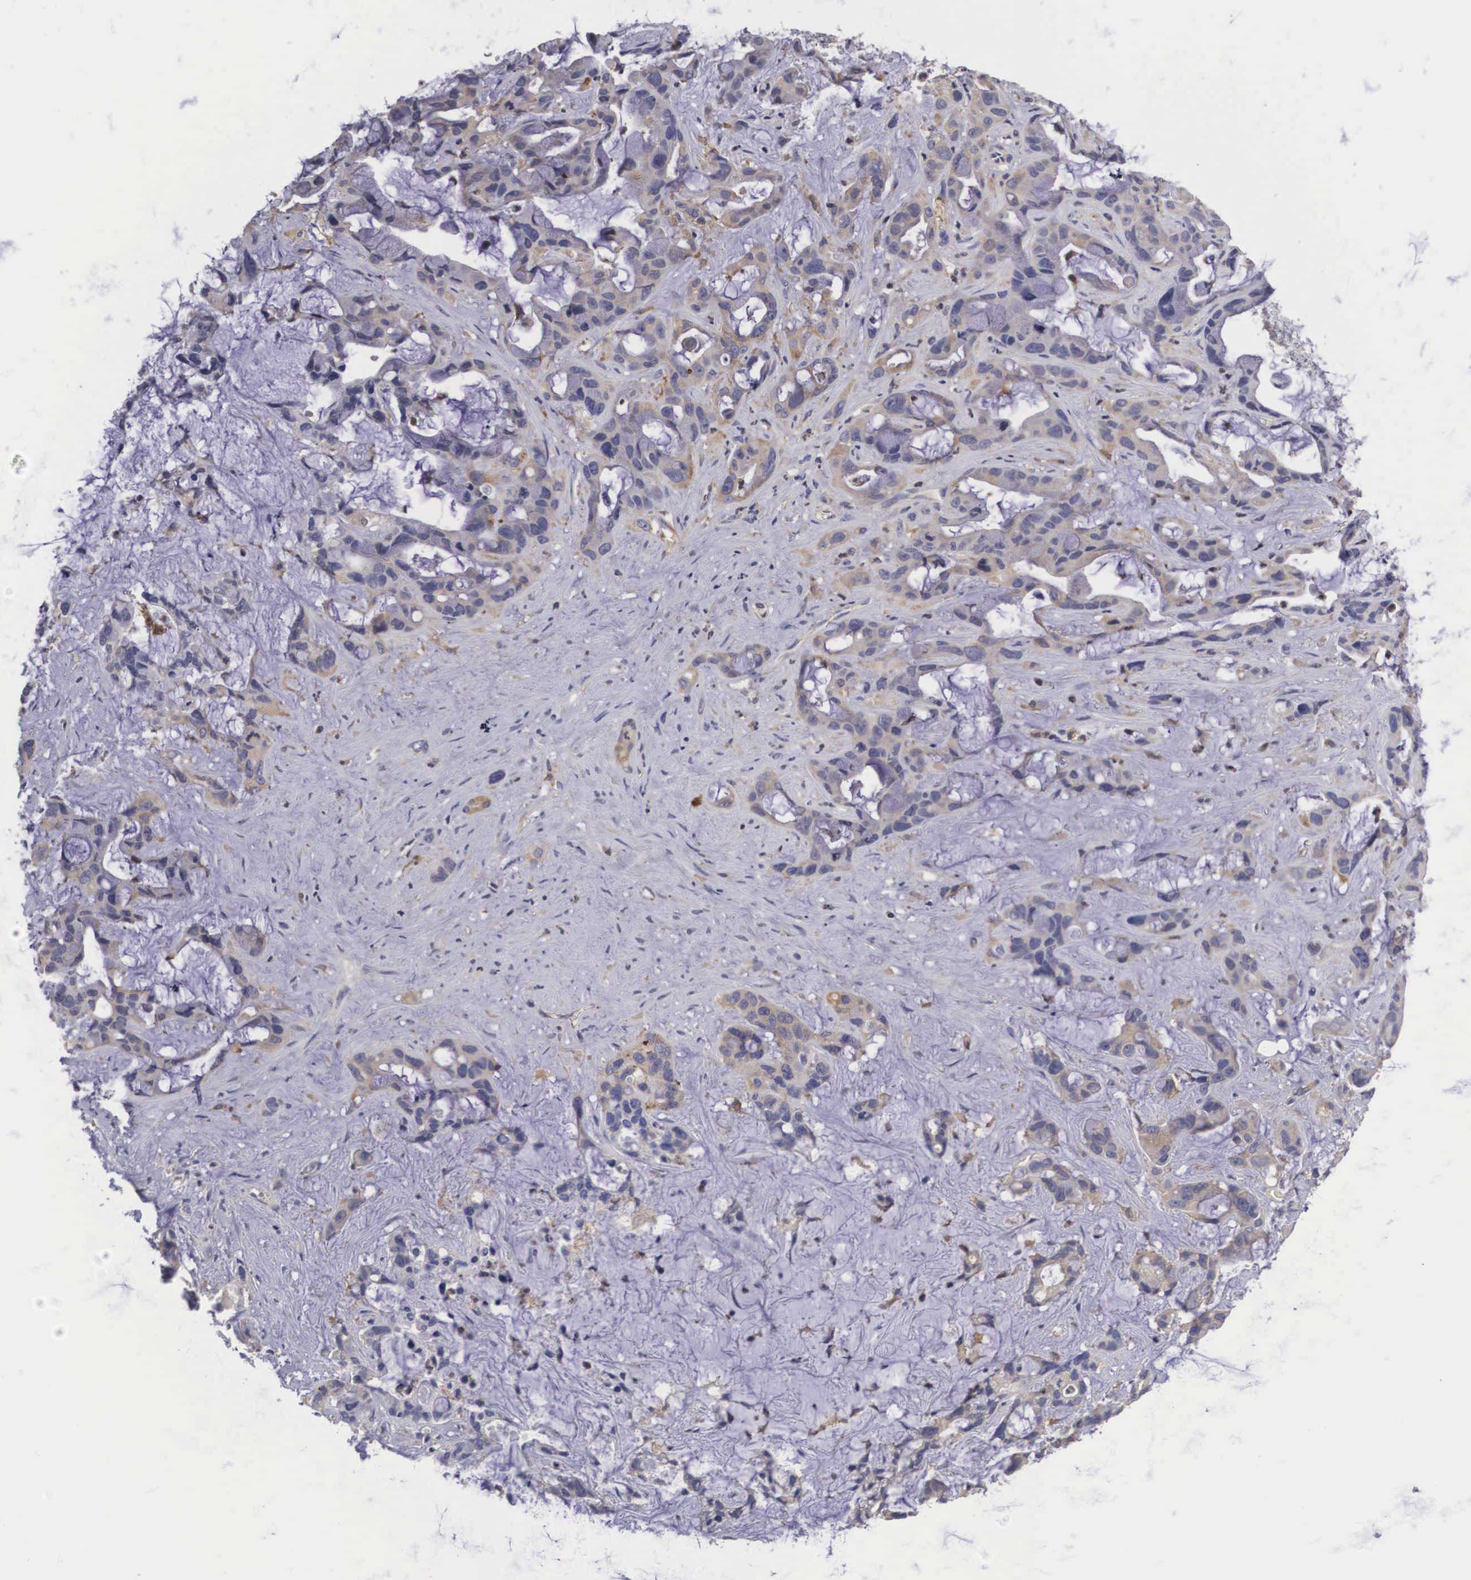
{"staining": {"intensity": "weak", "quantity": "<25%", "location": "cytoplasmic/membranous"}, "tissue": "liver cancer", "cell_type": "Tumor cells", "image_type": "cancer", "snomed": [{"axis": "morphology", "description": "Cholangiocarcinoma"}, {"axis": "topography", "description": "Liver"}], "caption": "A high-resolution histopathology image shows immunohistochemistry staining of liver cholangiocarcinoma, which shows no significant expression in tumor cells.", "gene": "GRIPAP1", "patient": {"sex": "female", "age": 65}}